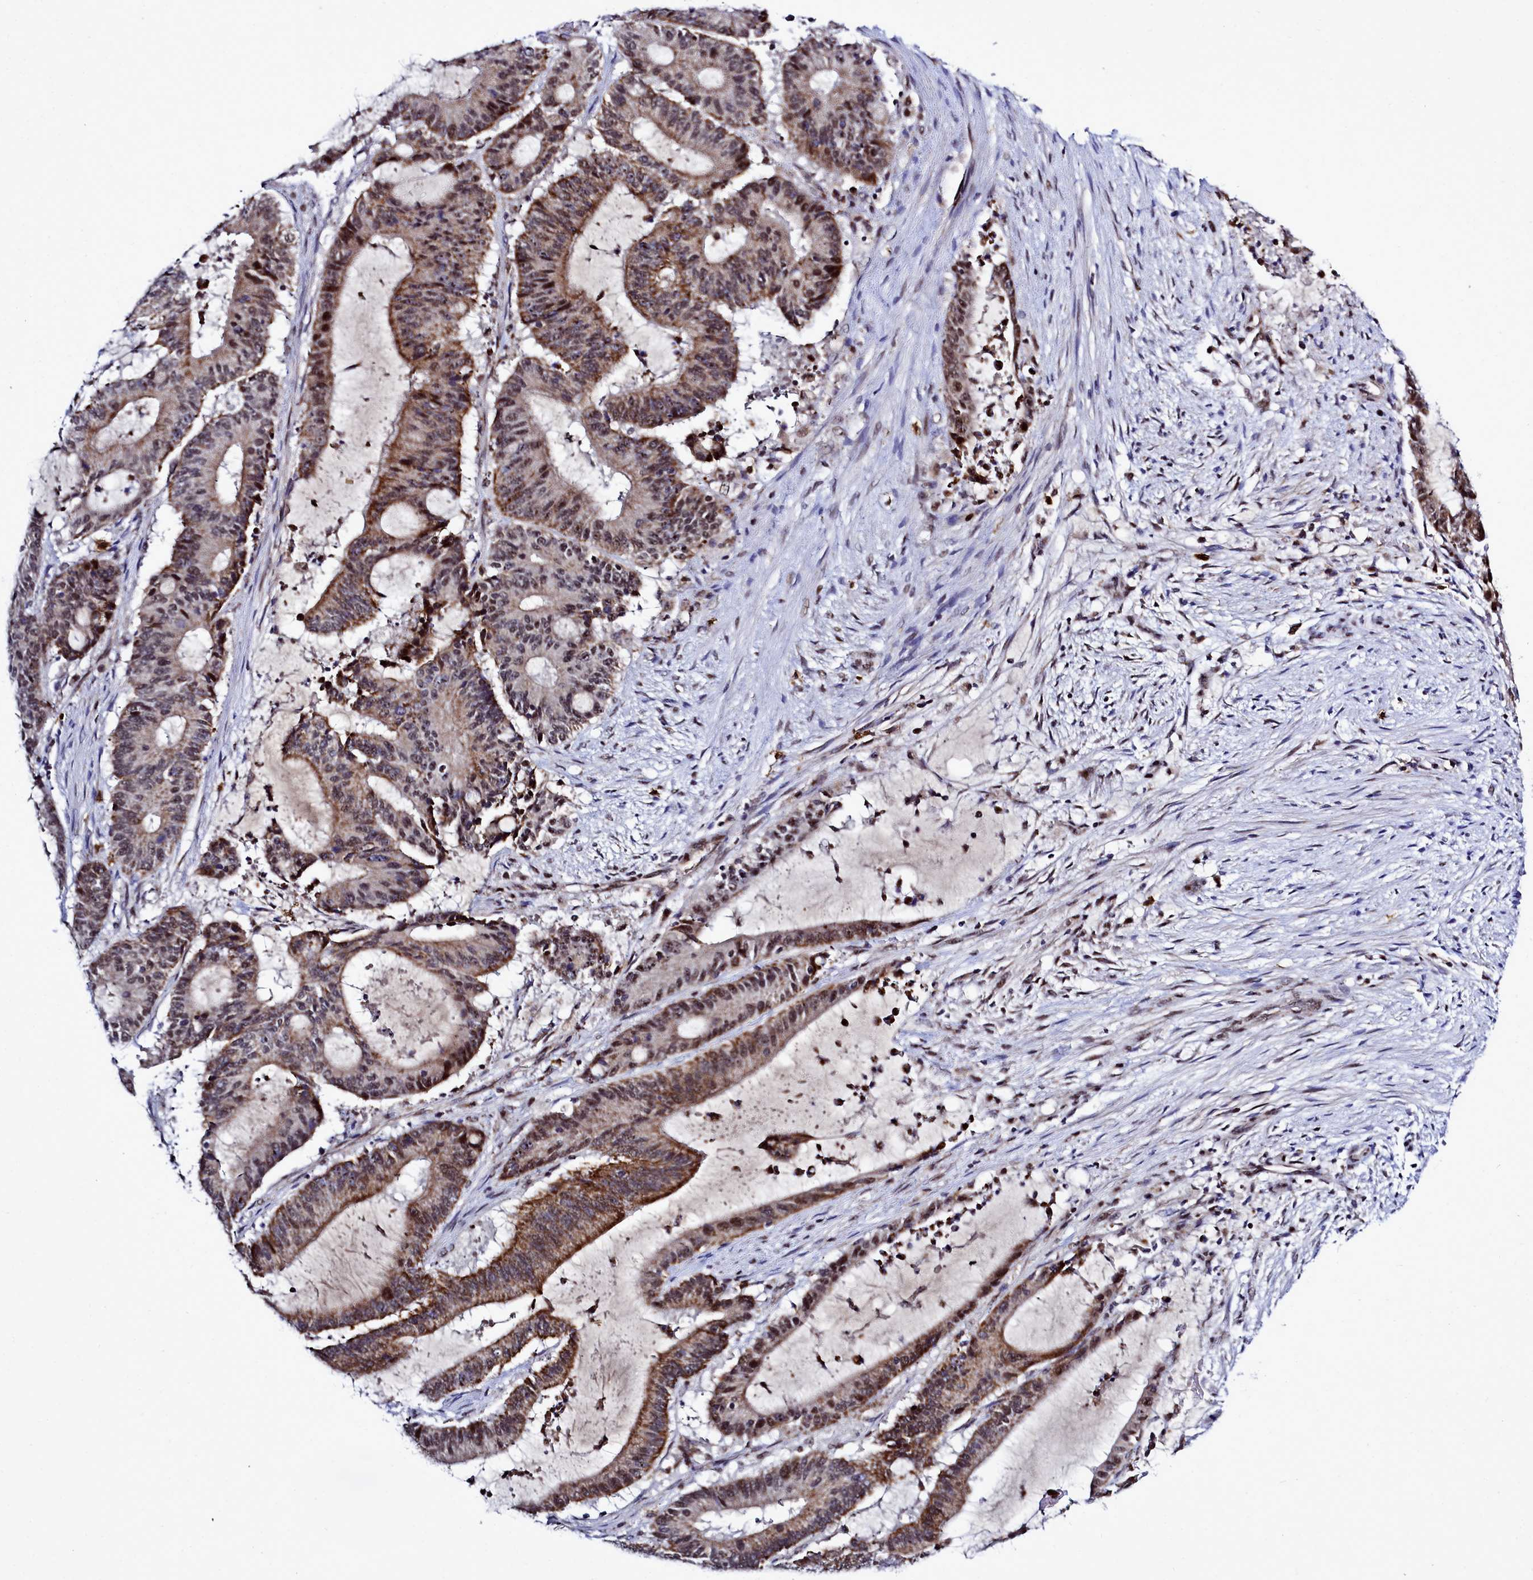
{"staining": {"intensity": "strong", "quantity": ">75%", "location": "cytoplasmic/membranous,nuclear"}, "tissue": "liver cancer", "cell_type": "Tumor cells", "image_type": "cancer", "snomed": [{"axis": "morphology", "description": "Normal tissue, NOS"}, {"axis": "morphology", "description": "Cholangiocarcinoma"}, {"axis": "topography", "description": "Liver"}, {"axis": "topography", "description": "Peripheral nerve tissue"}], "caption": "Immunohistochemical staining of cholangiocarcinoma (liver) shows high levels of strong cytoplasmic/membranous and nuclear expression in about >75% of tumor cells.", "gene": "POM121L2", "patient": {"sex": "female", "age": 73}}